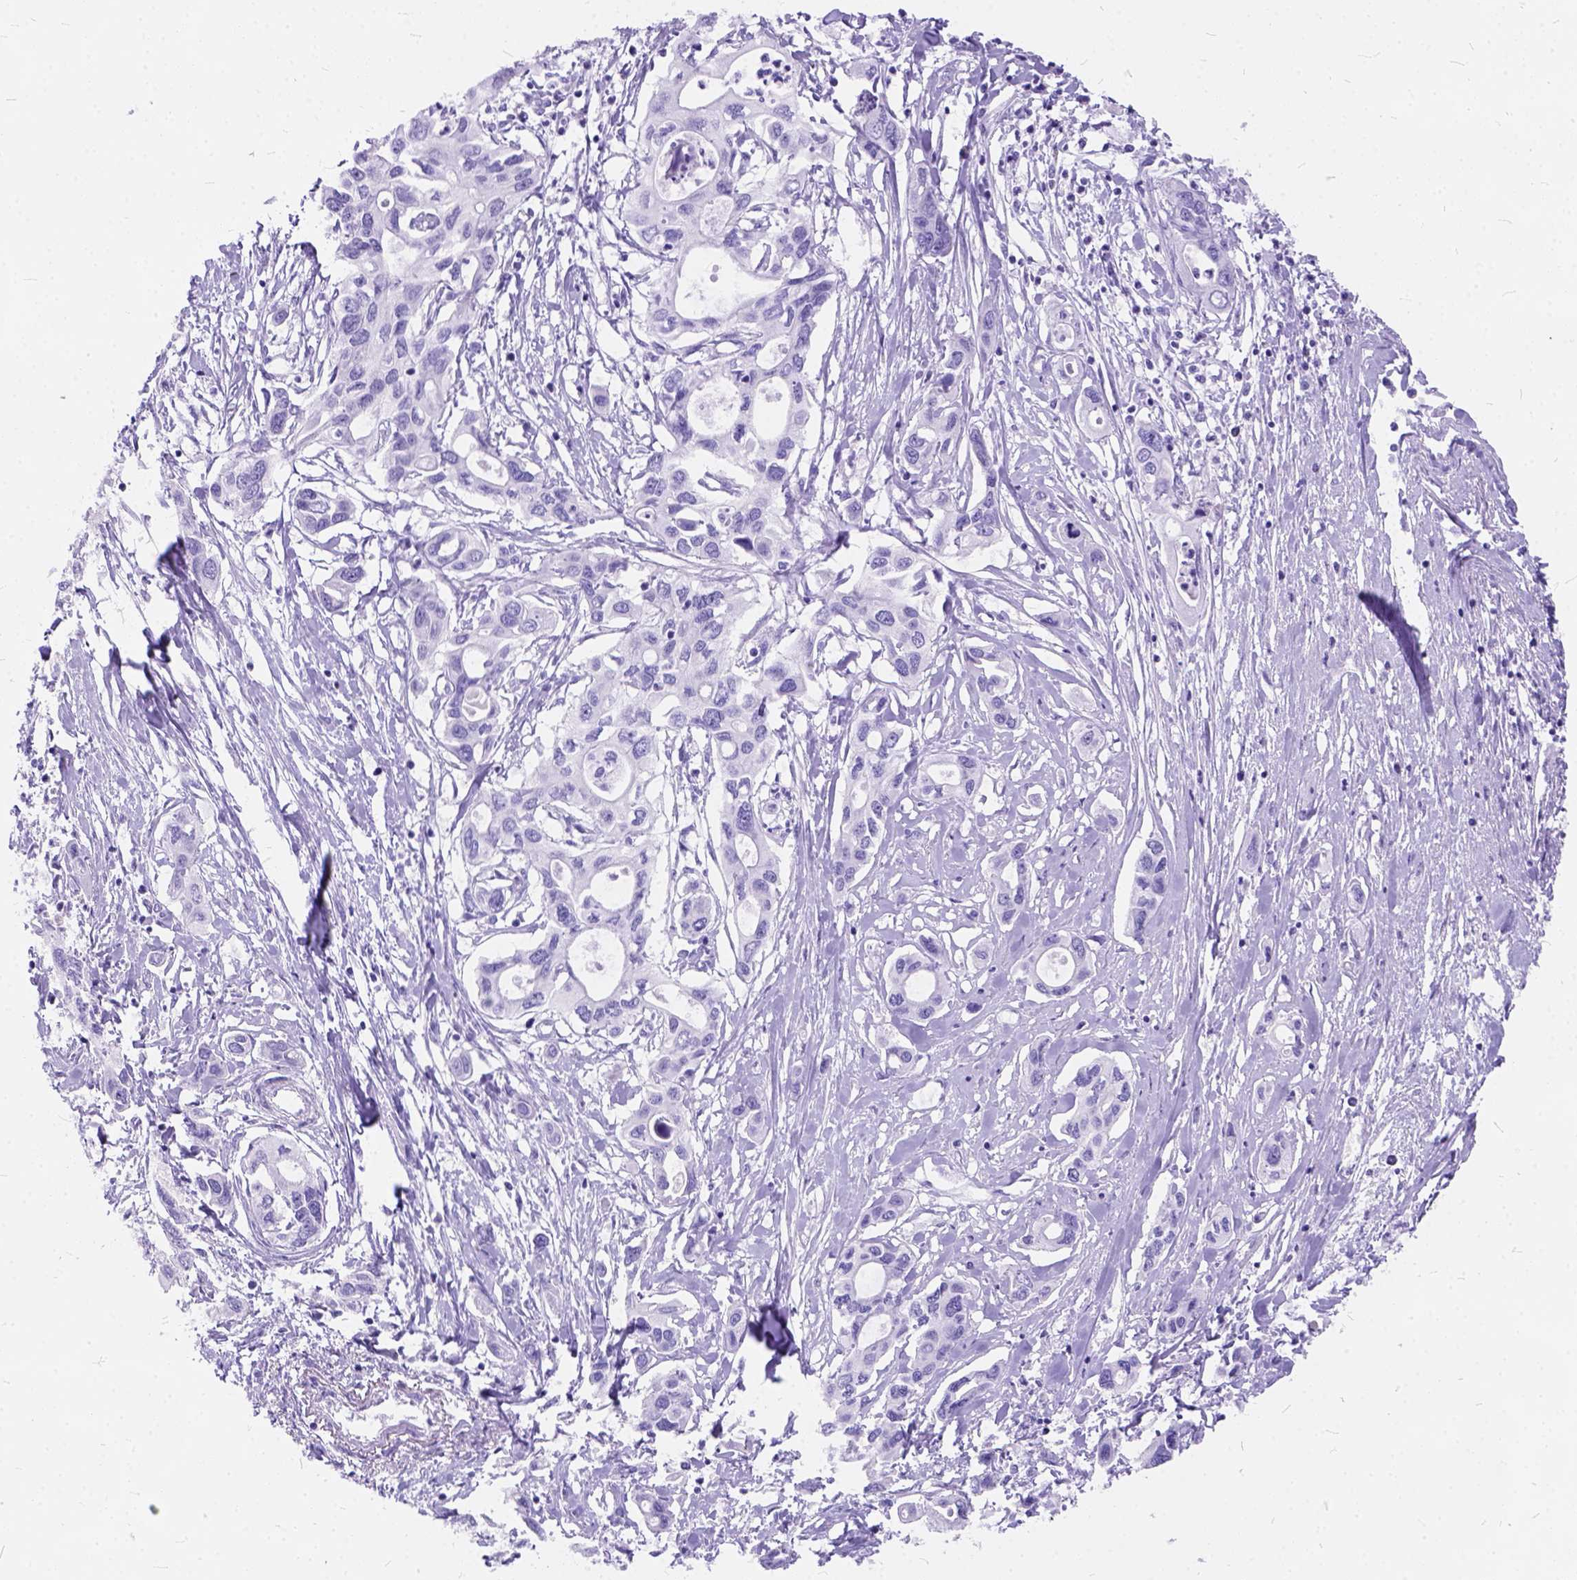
{"staining": {"intensity": "negative", "quantity": "none", "location": "none"}, "tissue": "pancreatic cancer", "cell_type": "Tumor cells", "image_type": "cancer", "snomed": [{"axis": "morphology", "description": "Adenocarcinoma, NOS"}, {"axis": "topography", "description": "Pancreas"}], "caption": "The IHC histopathology image has no significant expression in tumor cells of pancreatic cancer tissue.", "gene": "C1QTNF3", "patient": {"sex": "male", "age": 60}}